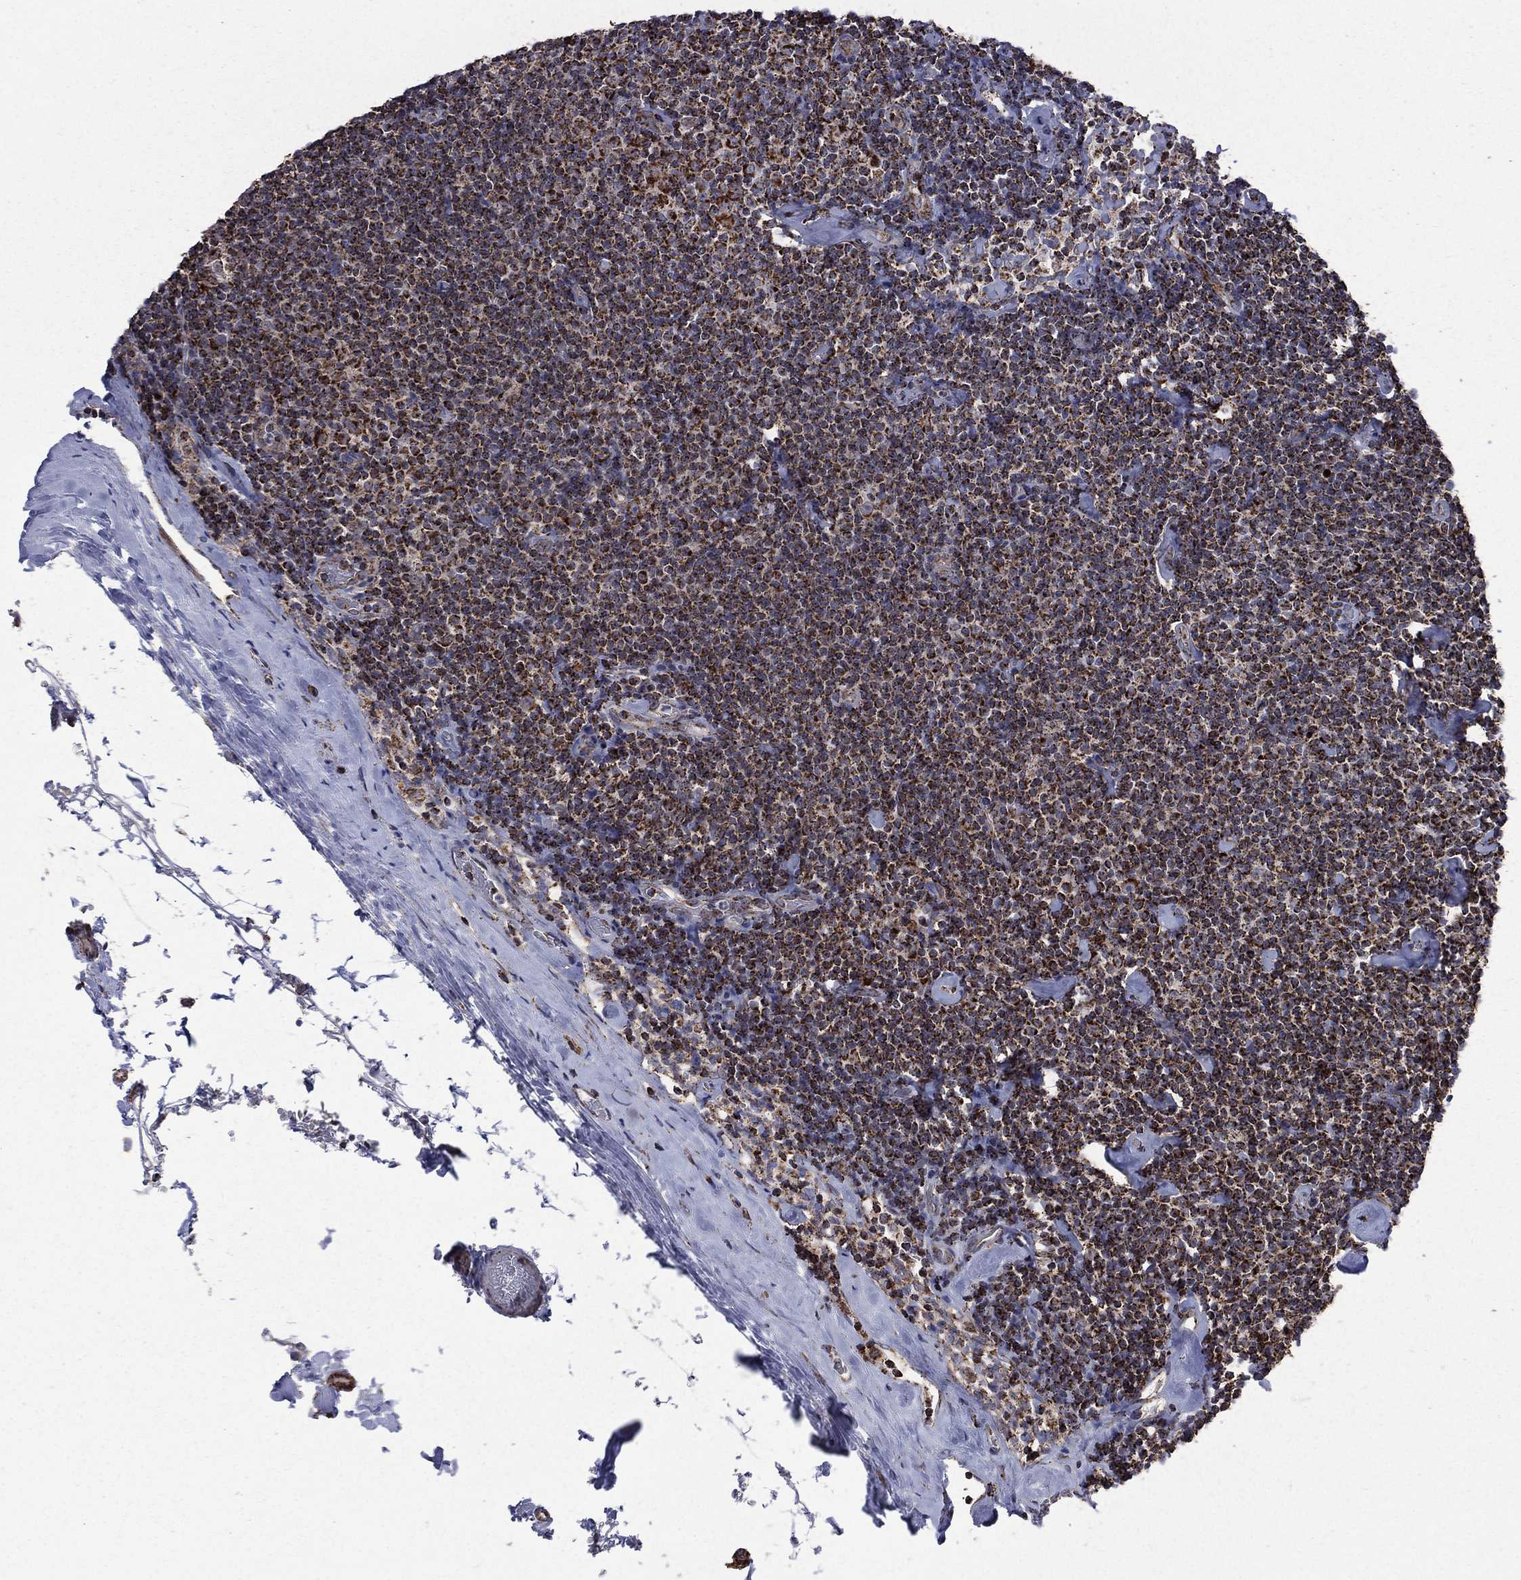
{"staining": {"intensity": "strong", "quantity": ">75%", "location": "cytoplasmic/membranous"}, "tissue": "lymphoma", "cell_type": "Tumor cells", "image_type": "cancer", "snomed": [{"axis": "morphology", "description": "Malignant lymphoma, non-Hodgkin's type, Low grade"}, {"axis": "topography", "description": "Lymph node"}], "caption": "Brown immunohistochemical staining in lymphoma shows strong cytoplasmic/membranous expression in about >75% of tumor cells.", "gene": "GOT2", "patient": {"sex": "male", "age": 81}}